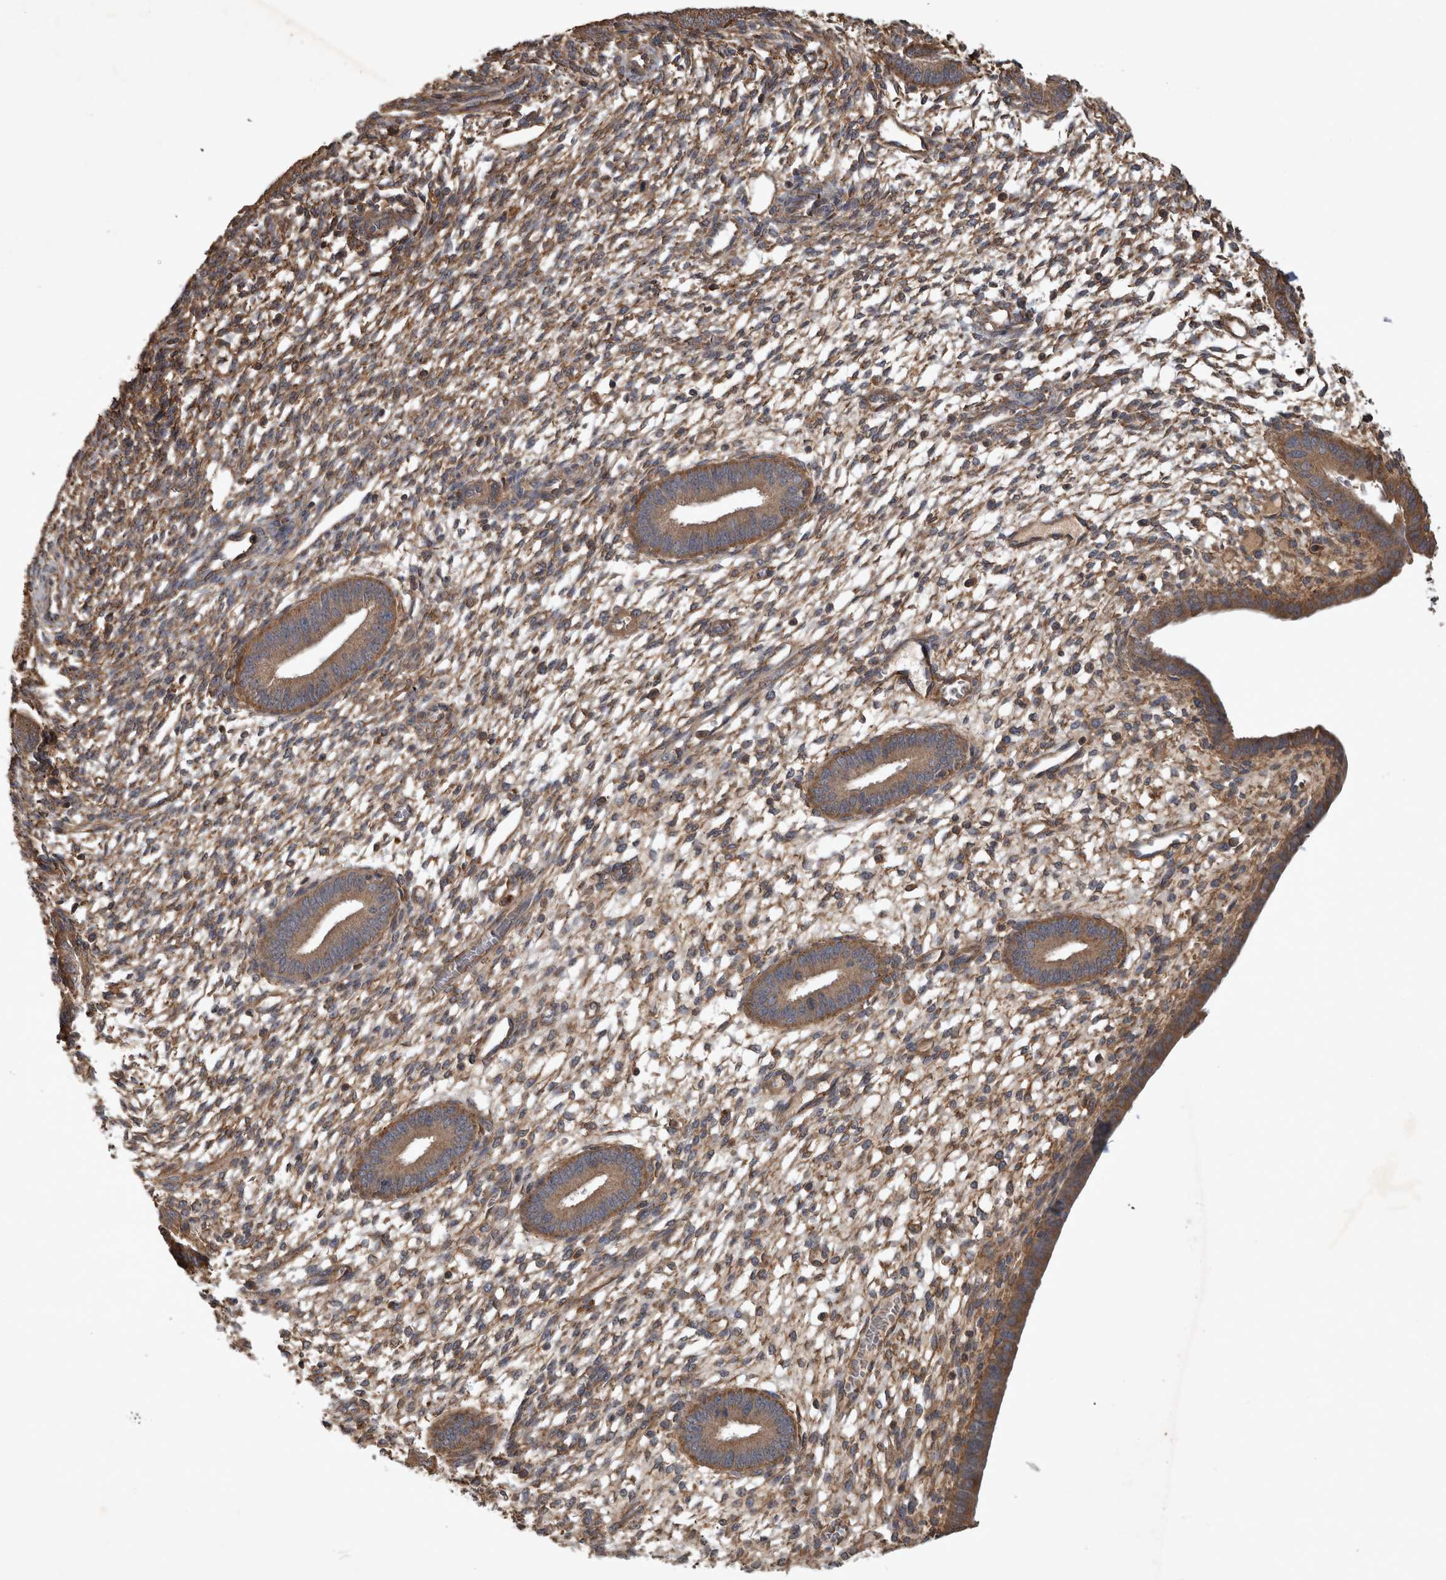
{"staining": {"intensity": "moderate", "quantity": ">75%", "location": "cytoplasmic/membranous"}, "tissue": "endometrium", "cell_type": "Cells in endometrial stroma", "image_type": "normal", "snomed": [{"axis": "morphology", "description": "Normal tissue, NOS"}, {"axis": "topography", "description": "Endometrium"}], "caption": "DAB immunohistochemical staining of benign human endometrium shows moderate cytoplasmic/membranous protein positivity in approximately >75% of cells in endometrial stroma. Using DAB (brown) and hematoxylin (blue) stains, captured at high magnification using brightfield microscopy.", "gene": "TRMT61B", "patient": {"sex": "female", "age": 46}}